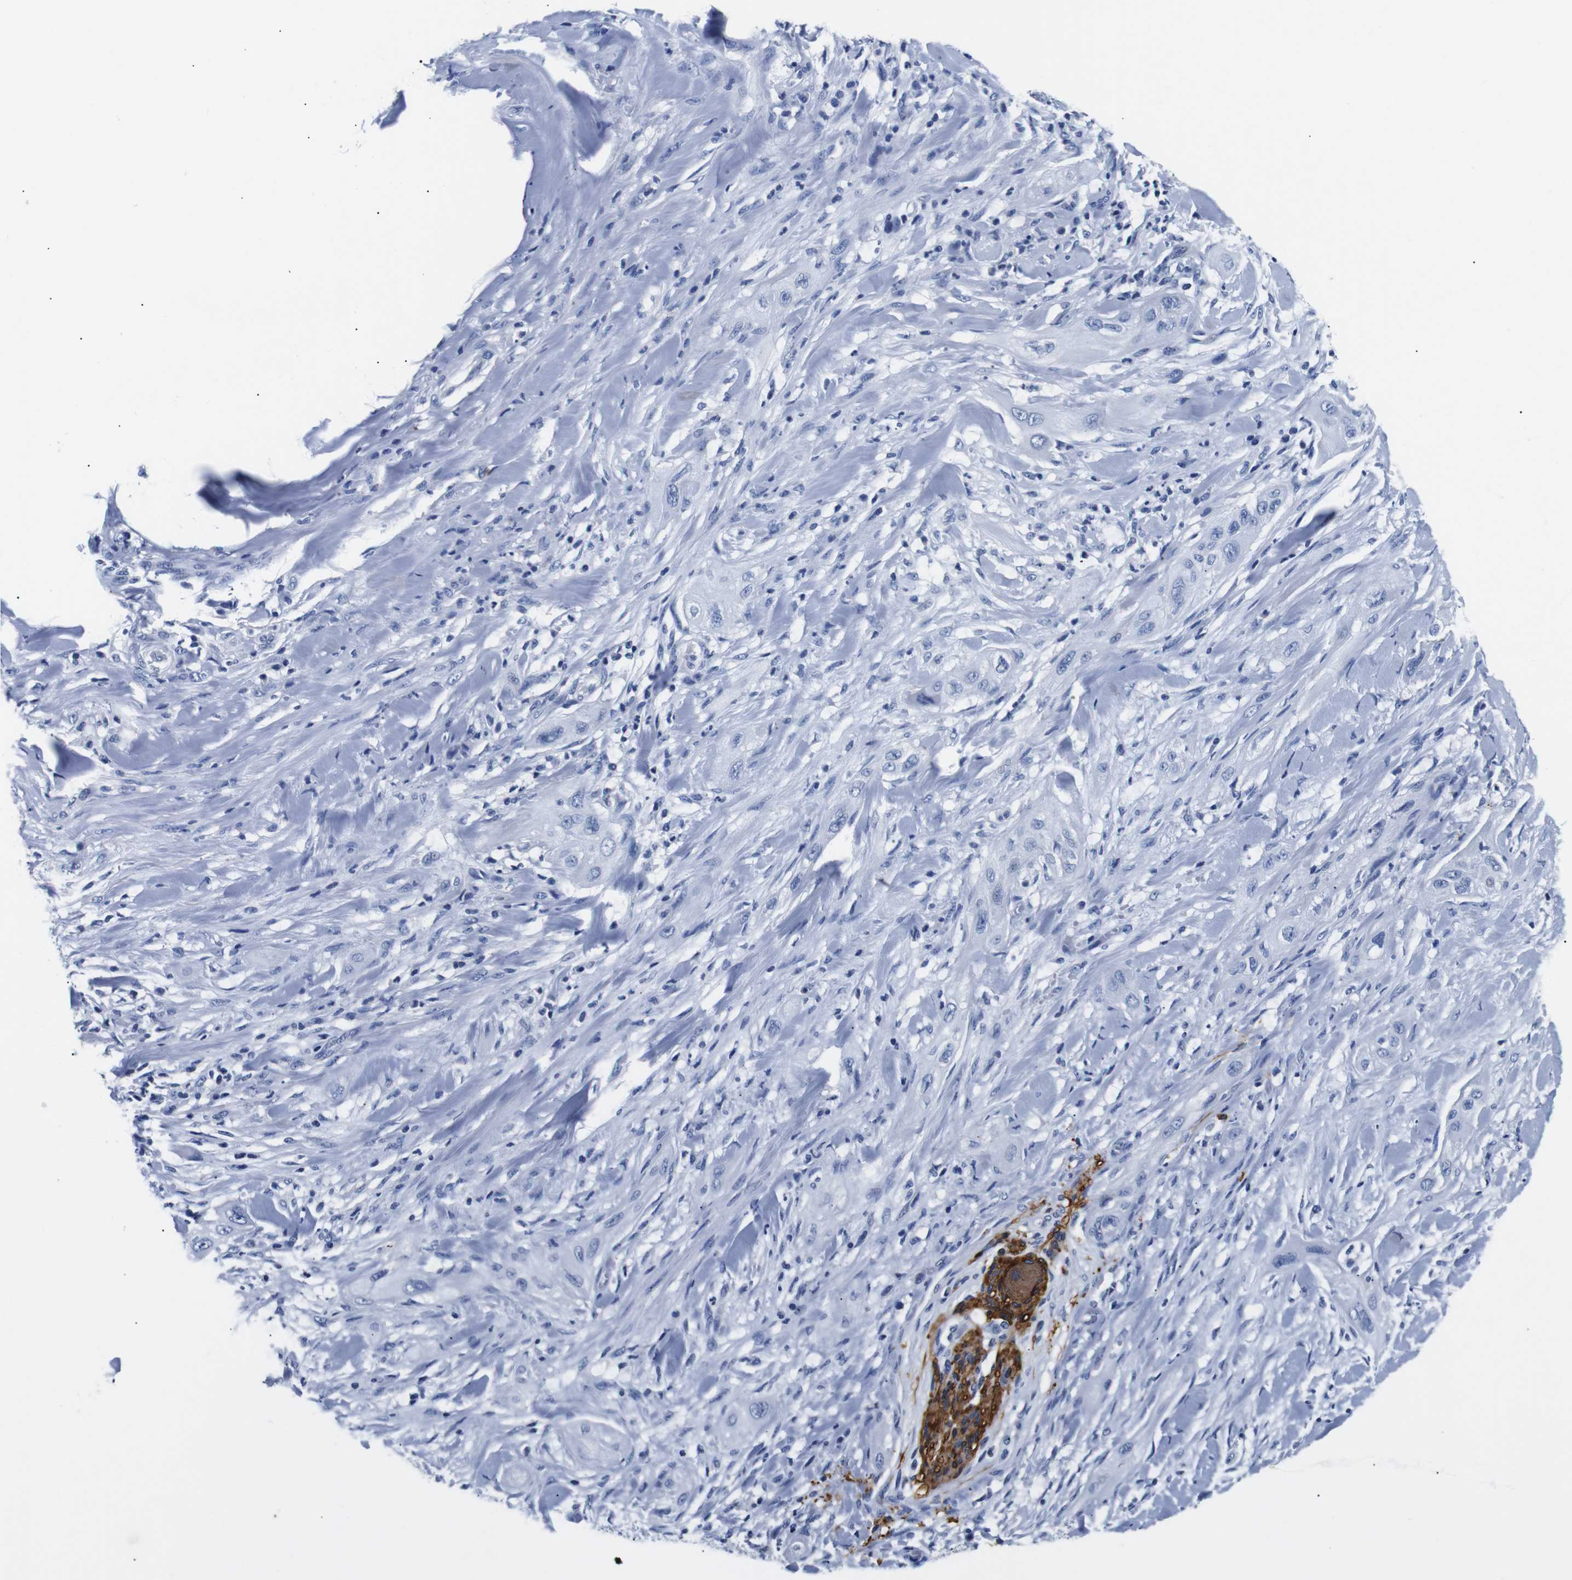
{"staining": {"intensity": "negative", "quantity": "none", "location": "none"}, "tissue": "lung cancer", "cell_type": "Tumor cells", "image_type": "cancer", "snomed": [{"axis": "morphology", "description": "Squamous cell carcinoma, NOS"}, {"axis": "topography", "description": "Lung"}], "caption": "High magnification brightfield microscopy of lung cancer stained with DAB (brown) and counterstained with hematoxylin (blue): tumor cells show no significant staining.", "gene": "GAP43", "patient": {"sex": "female", "age": 47}}